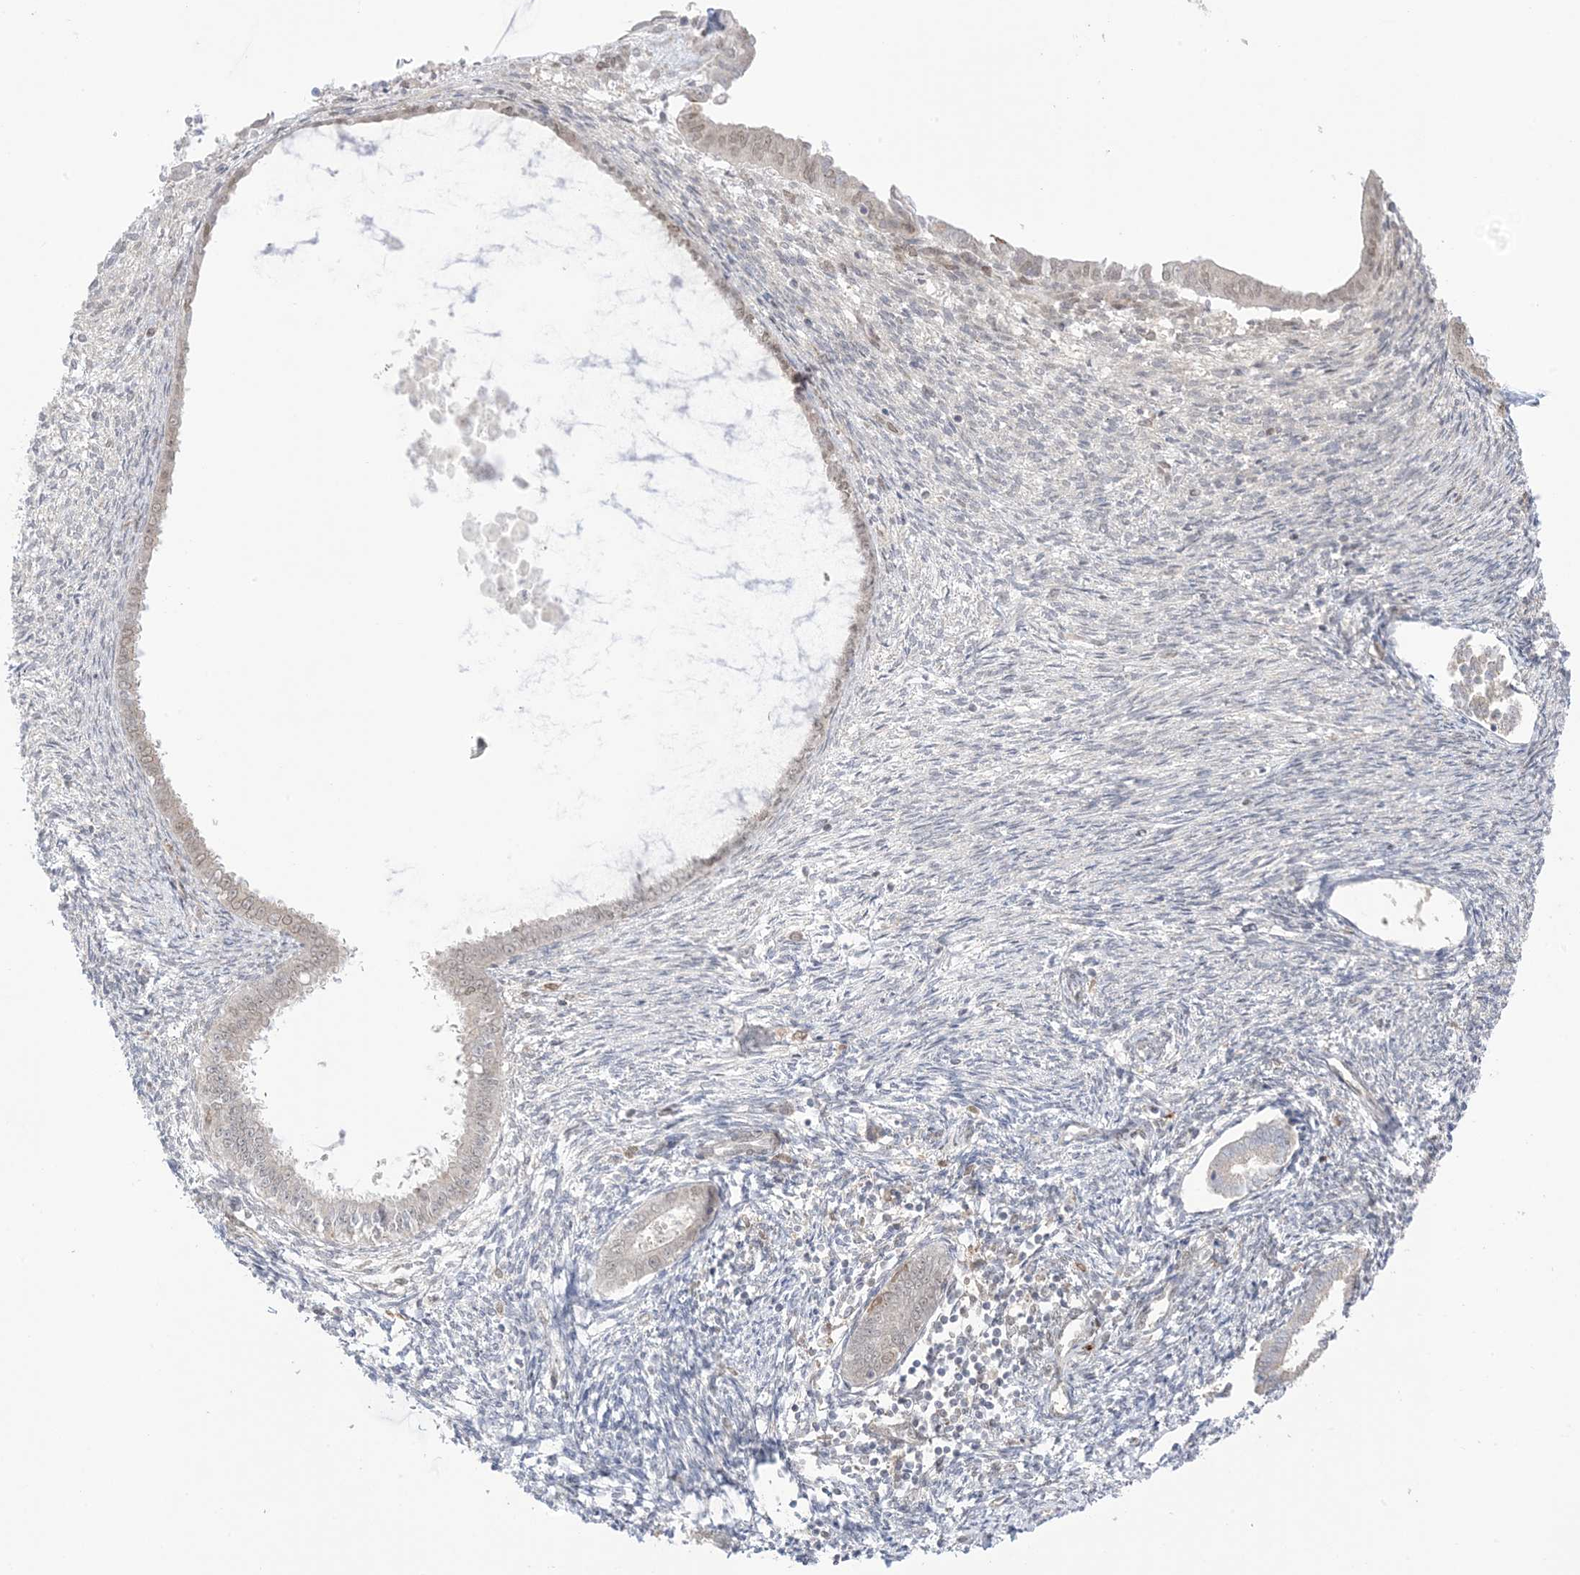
{"staining": {"intensity": "weak", "quantity": "<25%", "location": "nuclear"}, "tissue": "endometrium", "cell_type": "Cells in endometrial stroma", "image_type": "normal", "snomed": [{"axis": "morphology", "description": "Normal tissue, NOS"}, {"axis": "topography", "description": "Endometrium"}], "caption": "Immunohistochemical staining of normal endometrium shows no significant staining in cells in endometrial stroma.", "gene": "UBE2E2", "patient": {"sex": "female", "age": 56}}